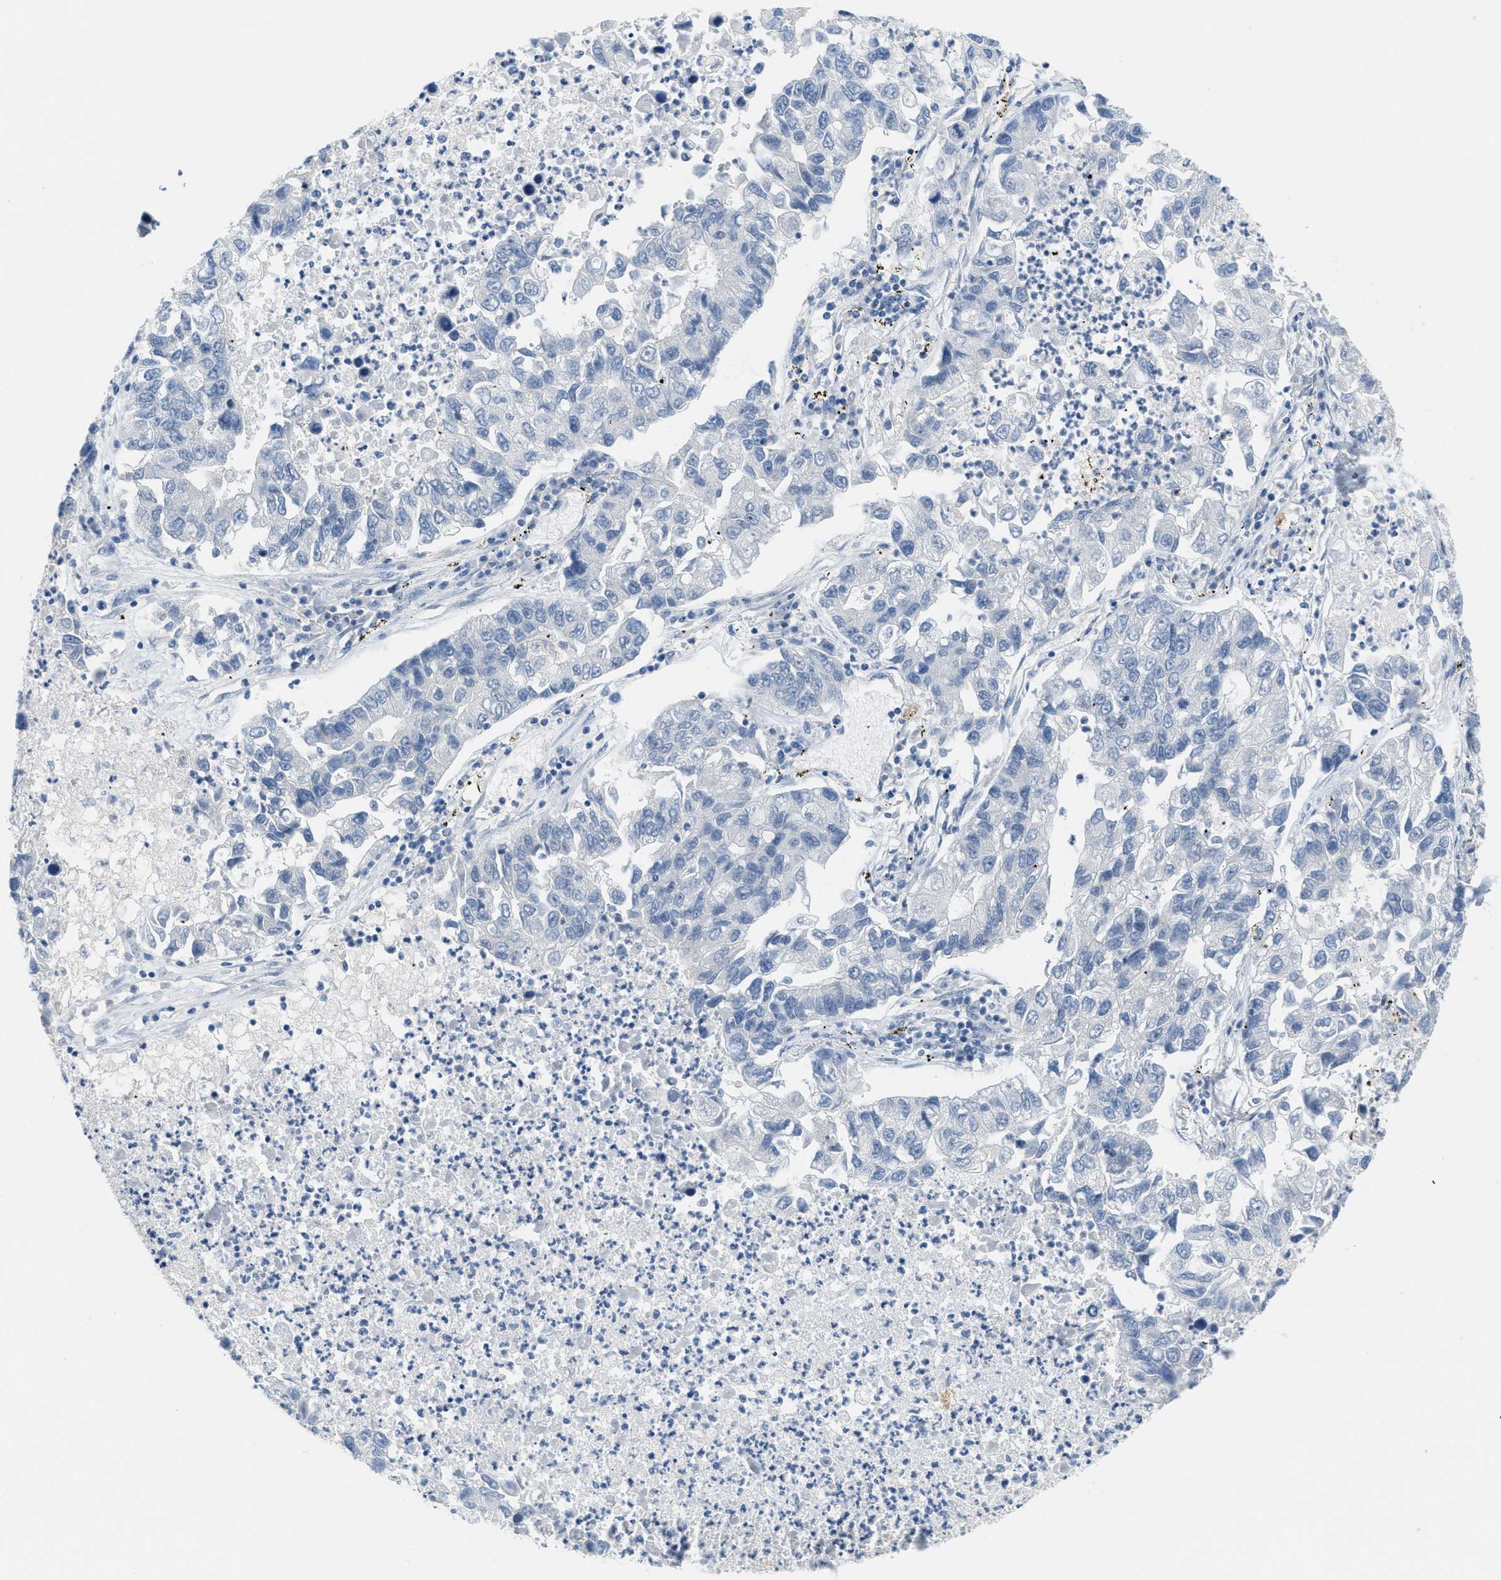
{"staining": {"intensity": "negative", "quantity": "none", "location": "none"}, "tissue": "lung cancer", "cell_type": "Tumor cells", "image_type": "cancer", "snomed": [{"axis": "morphology", "description": "Adenocarcinoma, NOS"}, {"axis": "topography", "description": "Lung"}], "caption": "Immunohistochemical staining of lung cancer demonstrates no significant expression in tumor cells.", "gene": "ZFYVE9", "patient": {"sex": "female", "age": 51}}